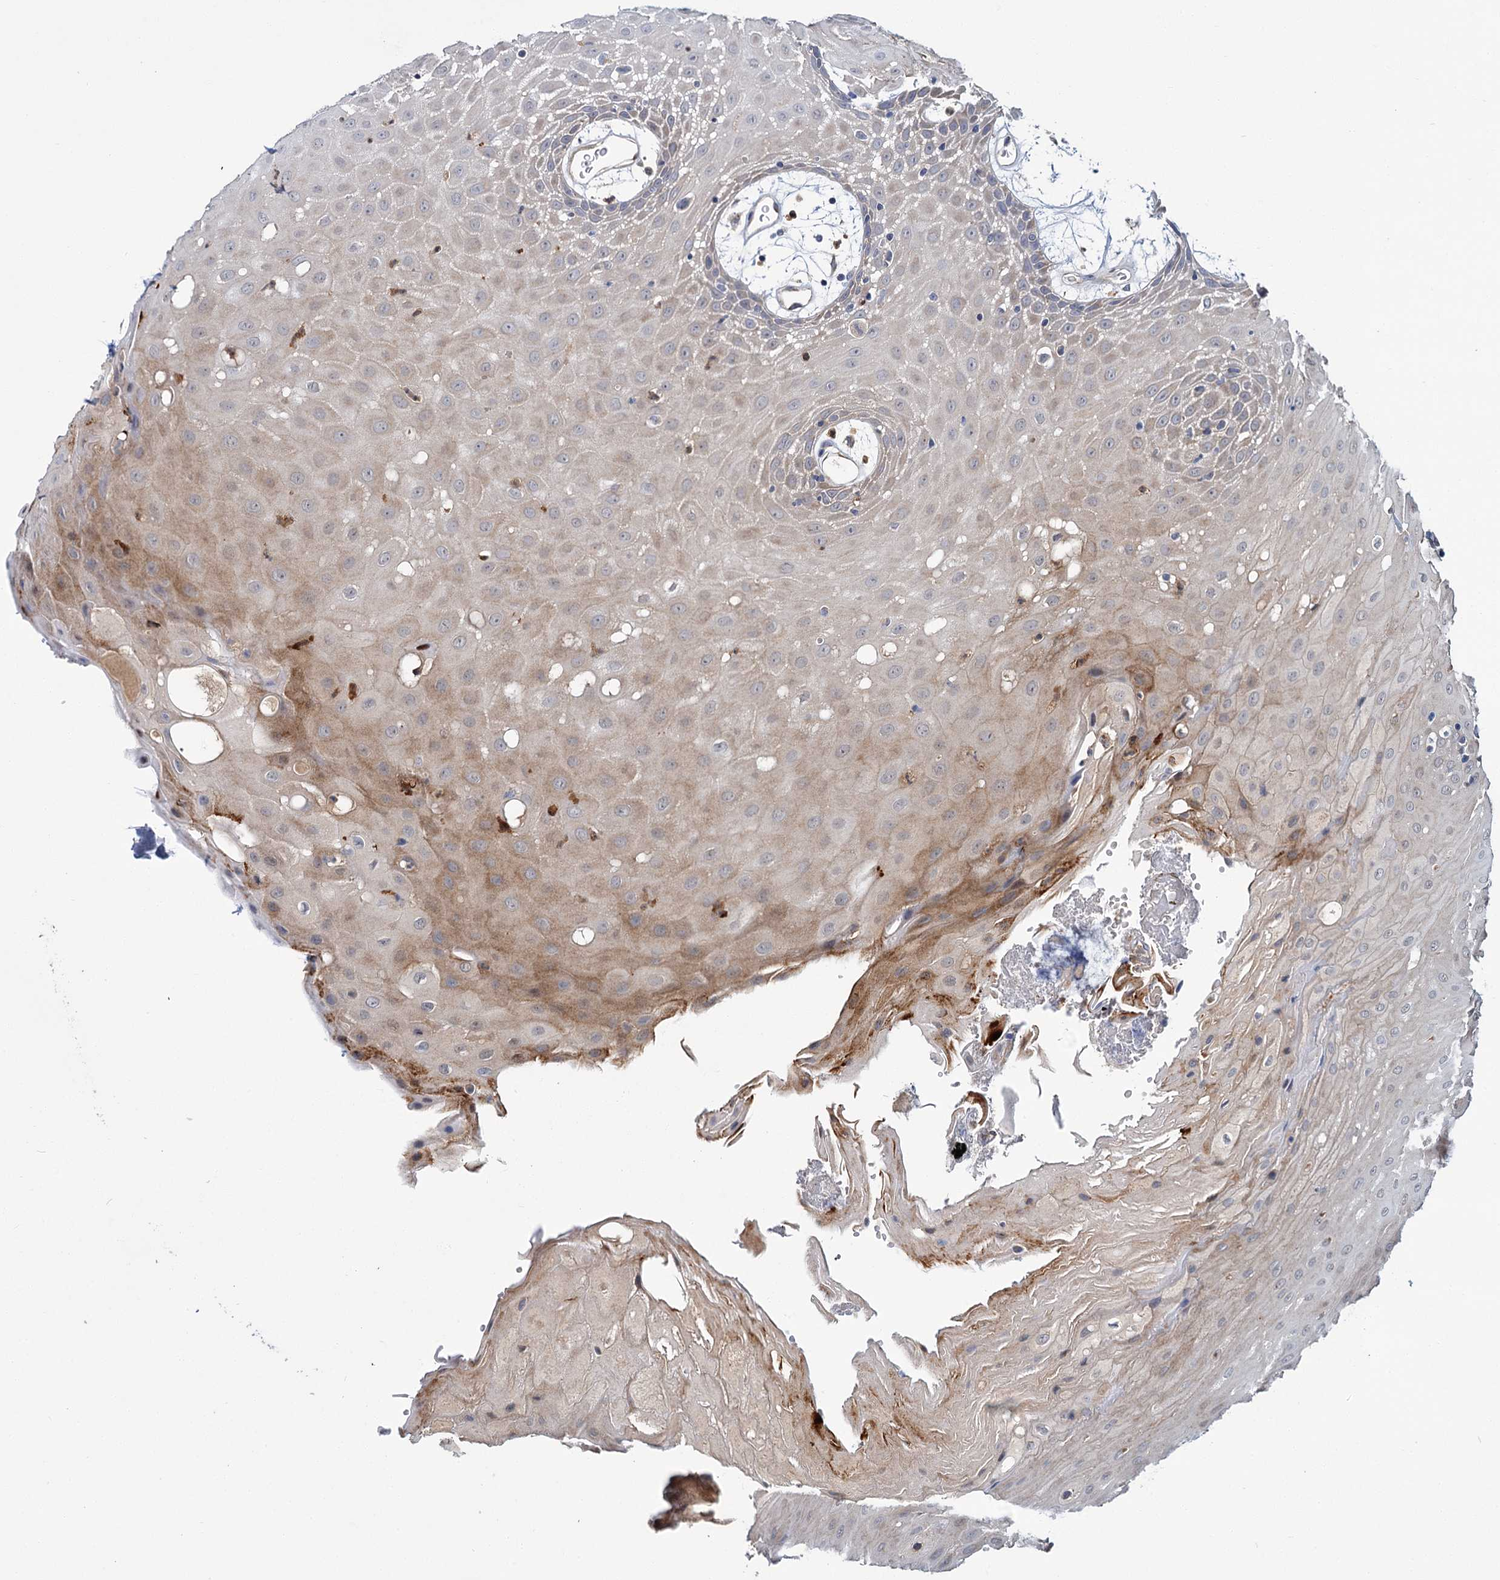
{"staining": {"intensity": "moderate", "quantity": "<25%", "location": "cytoplasmic/membranous"}, "tissue": "oral mucosa", "cell_type": "Squamous epithelial cells", "image_type": "normal", "snomed": [{"axis": "morphology", "description": "Normal tissue, NOS"}, {"axis": "topography", "description": "Skeletal muscle"}, {"axis": "topography", "description": "Oral tissue"}, {"axis": "topography", "description": "Salivary gland"}, {"axis": "topography", "description": "Peripheral nerve tissue"}], "caption": "Oral mucosa stained with DAB (3,3'-diaminobenzidine) IHC exhibits low levels of moderate cytoplasmic/membranous expression in about <25% of squamous epithelial cells. Using DAB (3,3'-diaminobenzidine) (brown) and hematoxylin (blue) stains, captured at high magnification using brightfield microscopy.", "gene": "DYNC2H1", "patient": {"sex": "male", "age": 54}}